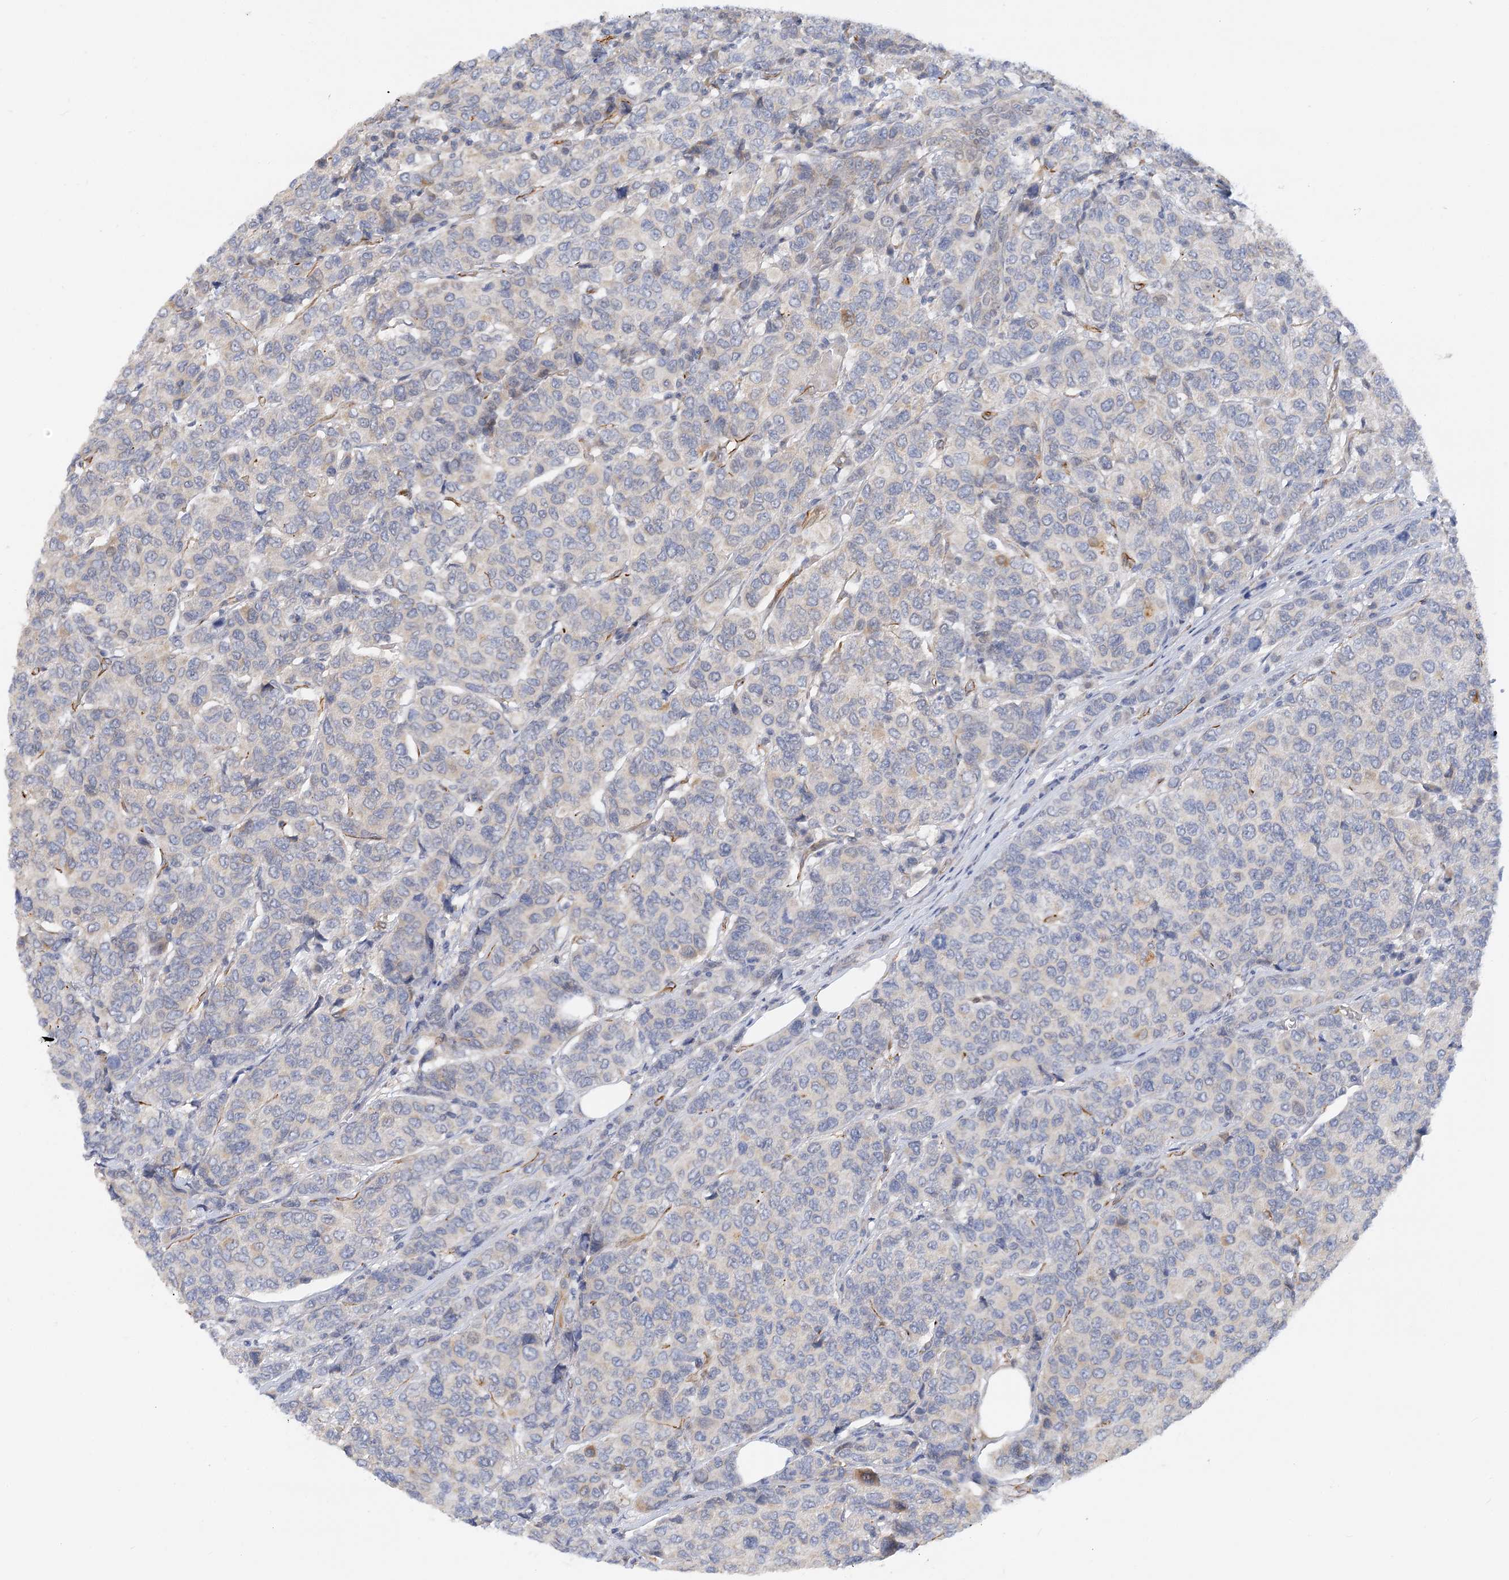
{"staining": {"intensity": "negative", "quantity": "none", "location": "none"}, "tissue": "breast cancer", "cell_type": "Tumor cells", "image_type": "cancer", "snomed": [{"axis": "morphology", "description": "Duct carcinoma"}, {"axis": "topography", "description": "Breast"}], "caption": "A micrograph of human breast cancer is negative for staining in tumor cells.", "gene": "NELL2", "patient": {"sex": "female", "age": 55}}